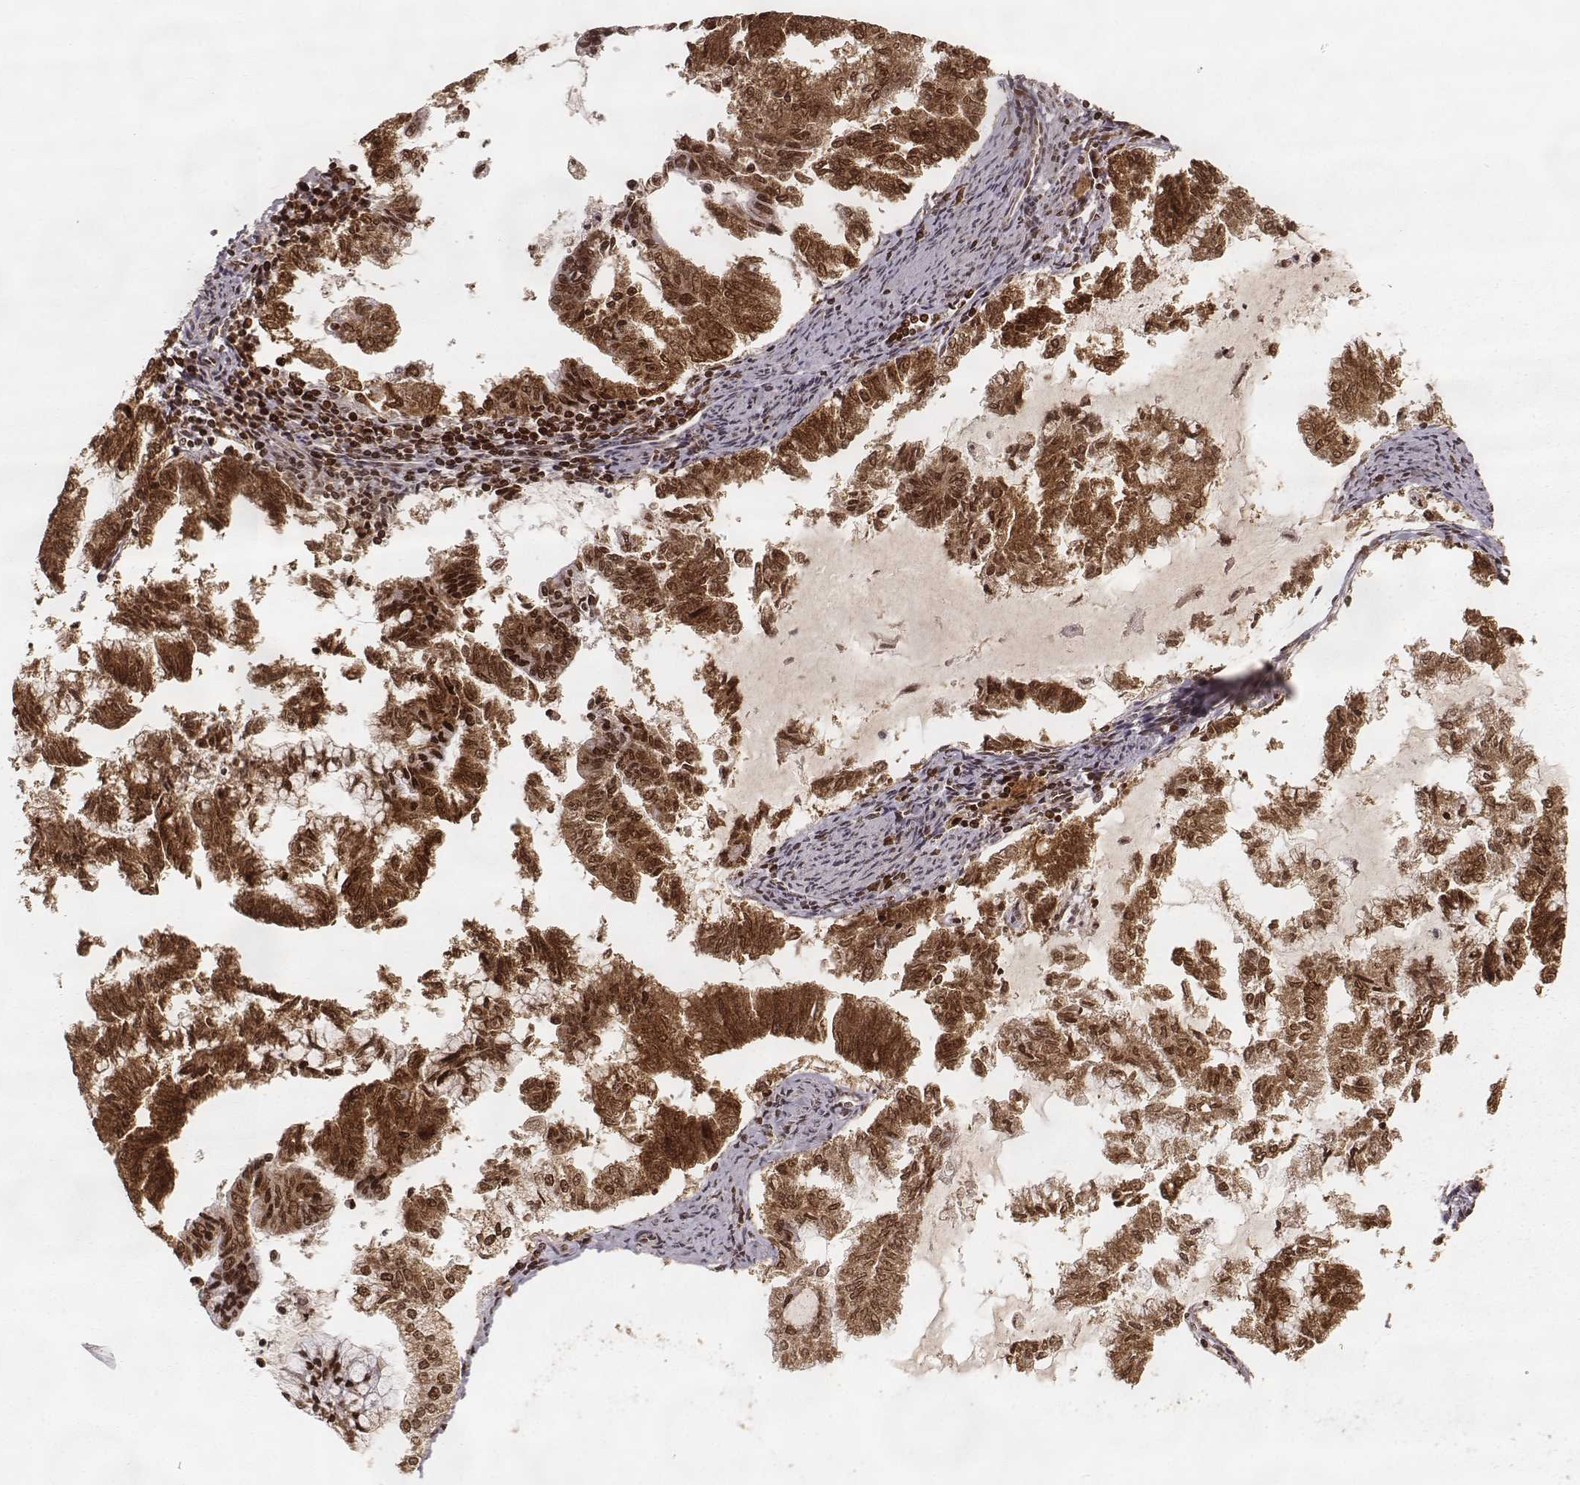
{"staining": {"intensity": "strong", "quantity": ">75%", "location": "nuclear"}, "tissue": "endometrial cancer", "cell_type": "Tumor cells", "image_type": "cancer", "snomed": [{"axis": "morphology", "description": "Adenocarcinoma, NOS"}, {"axis": "topography", "description": "Endometrium"}], "caption": "Adenocarcinoma (endometrial) stained with a brown dye reveals strong nuclear positive positivity in about >75% of tumor cells.", "gene": "PARP1", "patient": {"sex": "female", "age": 79}}